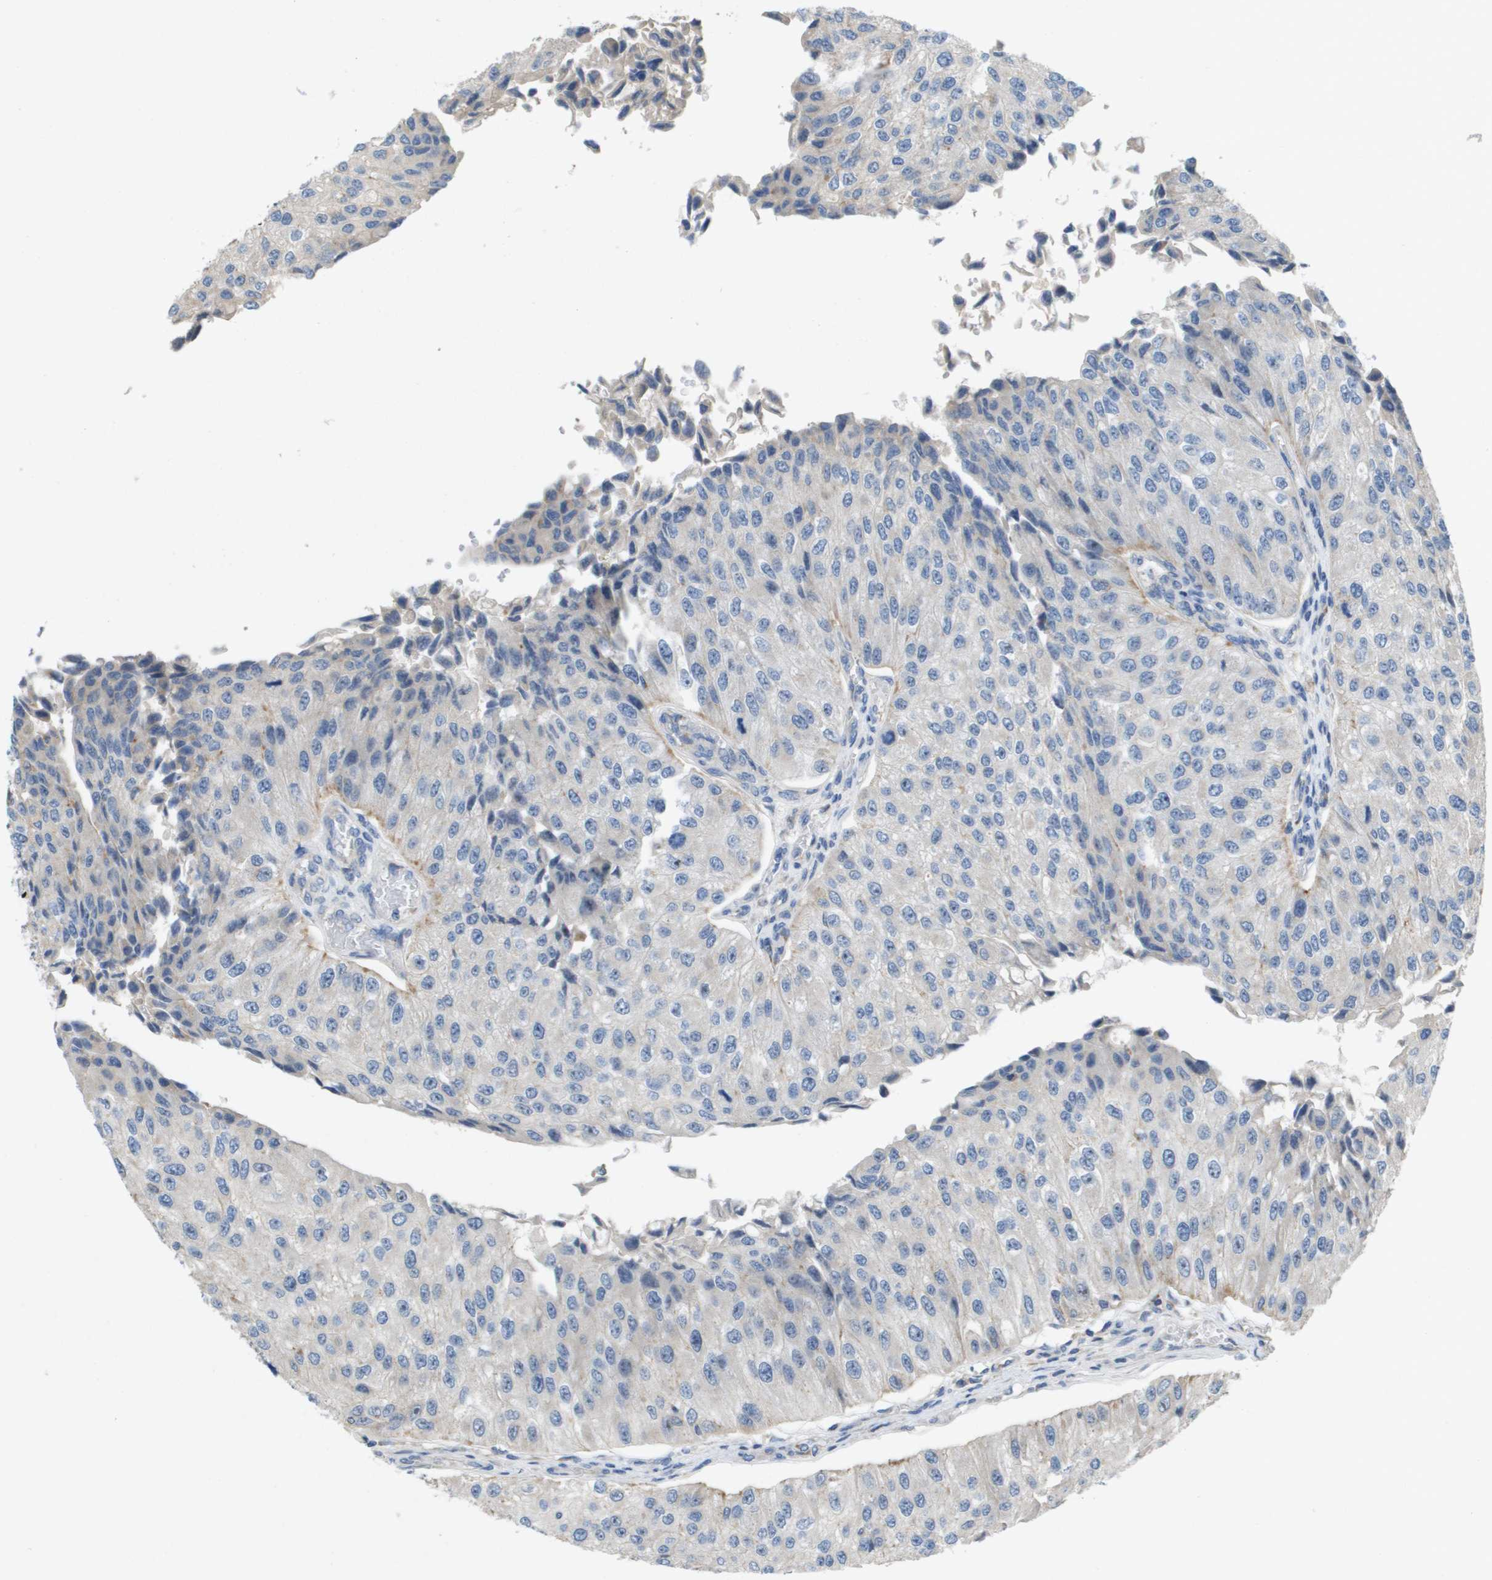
{"staining": {"intensity": "negative", "quantity": "none", "location": "none"}, "tissue": "urothelial cancer", "cell_type": "Tumor cells", "image_type": "cancer", "snomed": [{"axis": "morphology", "description": "Urothelial carcinoma, High grade"}, {"axis": "topography", "description": "Kidney"}, {"axis": "topography", "description": "Urinary bladder"}], "caption": "High-grade urothelial carcinoma was stained to show a protein in brown. There is no significant staining in tumor cells.", "gene": "B3GNT5", "patient": {"sex": "male", "age": 77}}